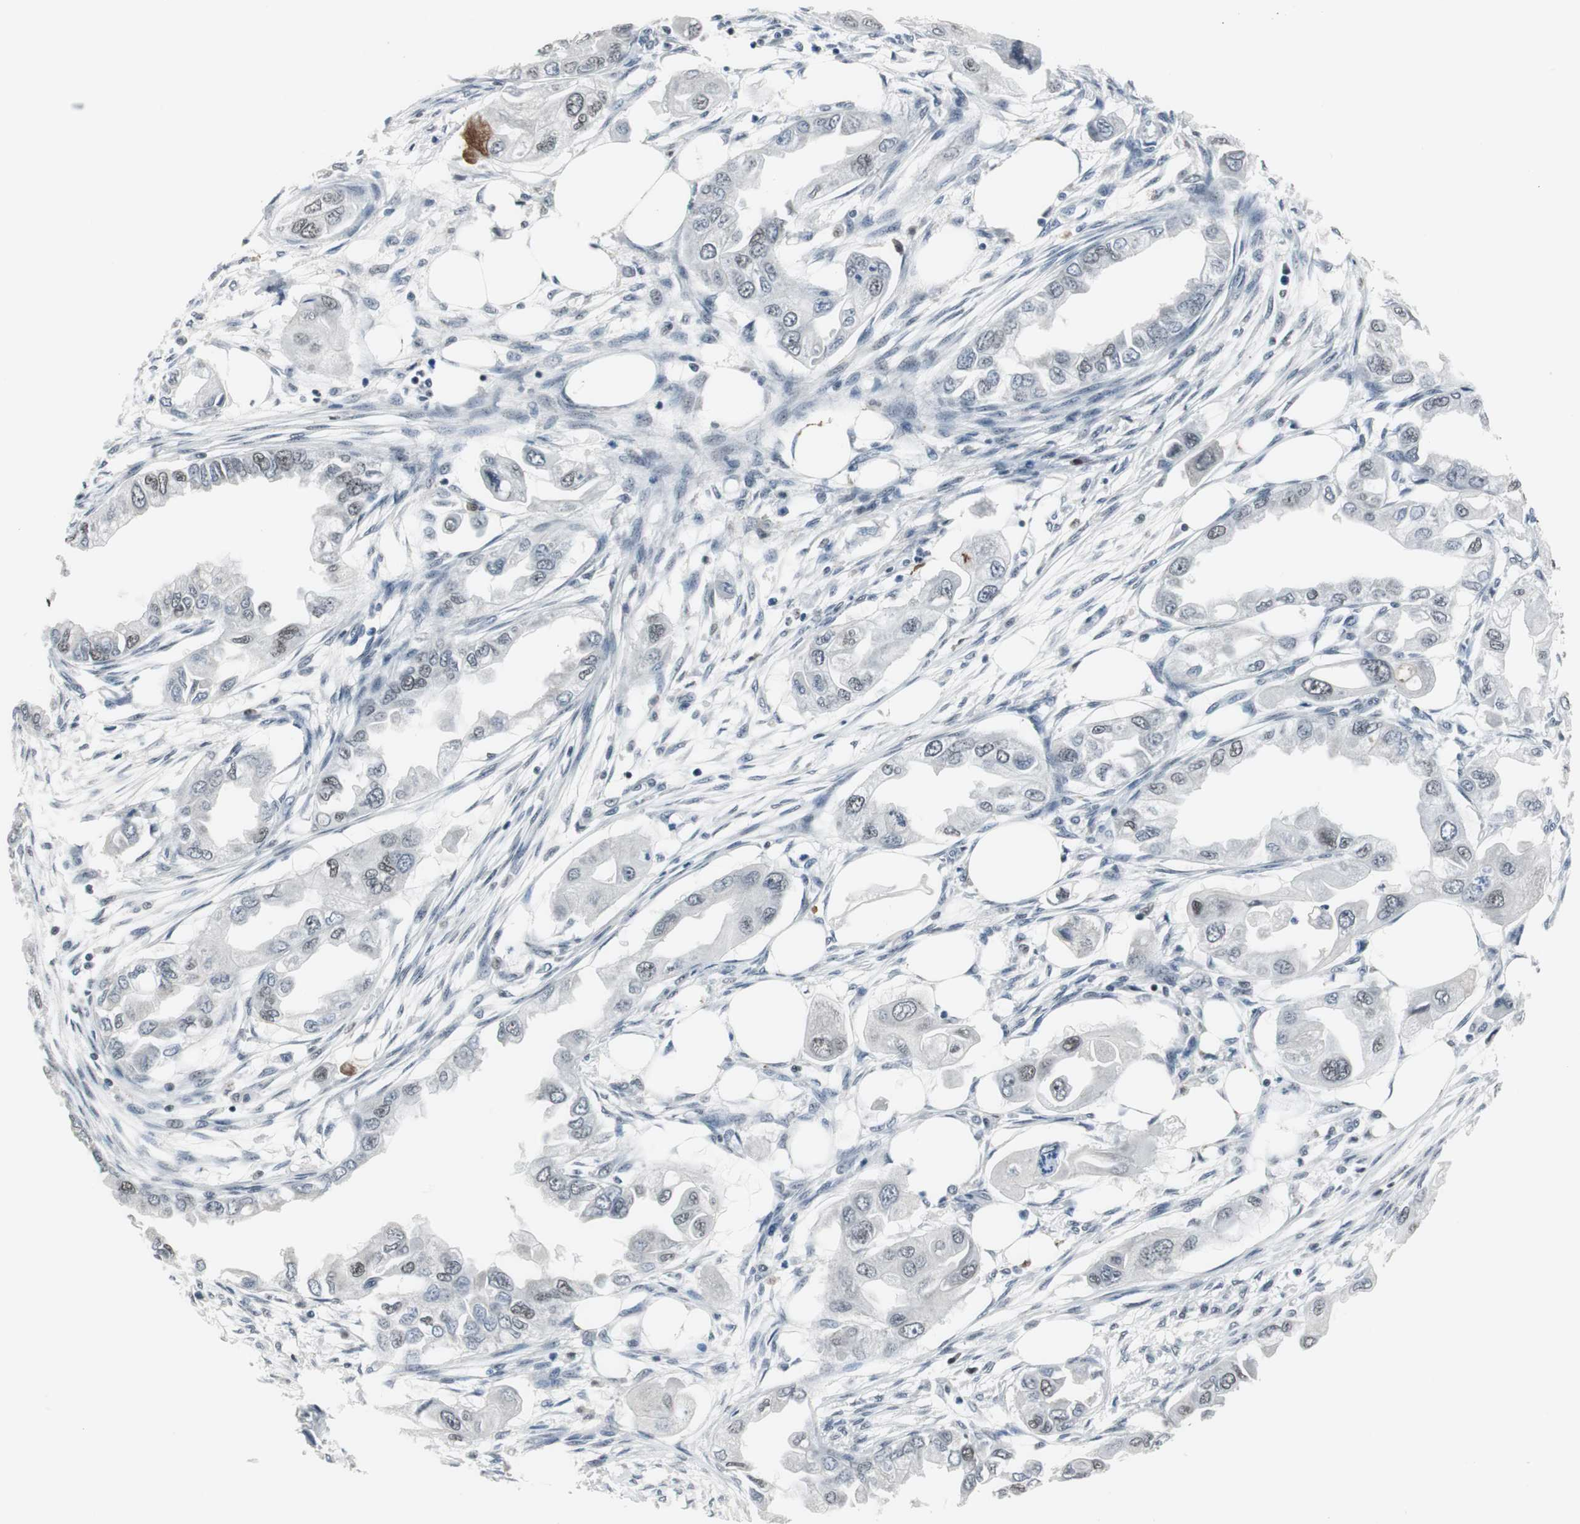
{"staining": {"intensity": "negative", "quantity": "none", "location": "none"}, "tissue": "endometrial cancer", "cell_type": "Tumor cells", "image_type": "cancer", "snomed": [{"axis": "morphology", "description": "Adenocarcinoma, NOS"}, {"axis": "topography", "description": "Endometrium"}], "caption": "The immunohistochemistry photomicrograph has no significant staining in tumor cells of endometrial cancer (adenocarcinoma) tissue.", "gene": "RAD9A", "patient": {"sex": "female", "age": 67}}